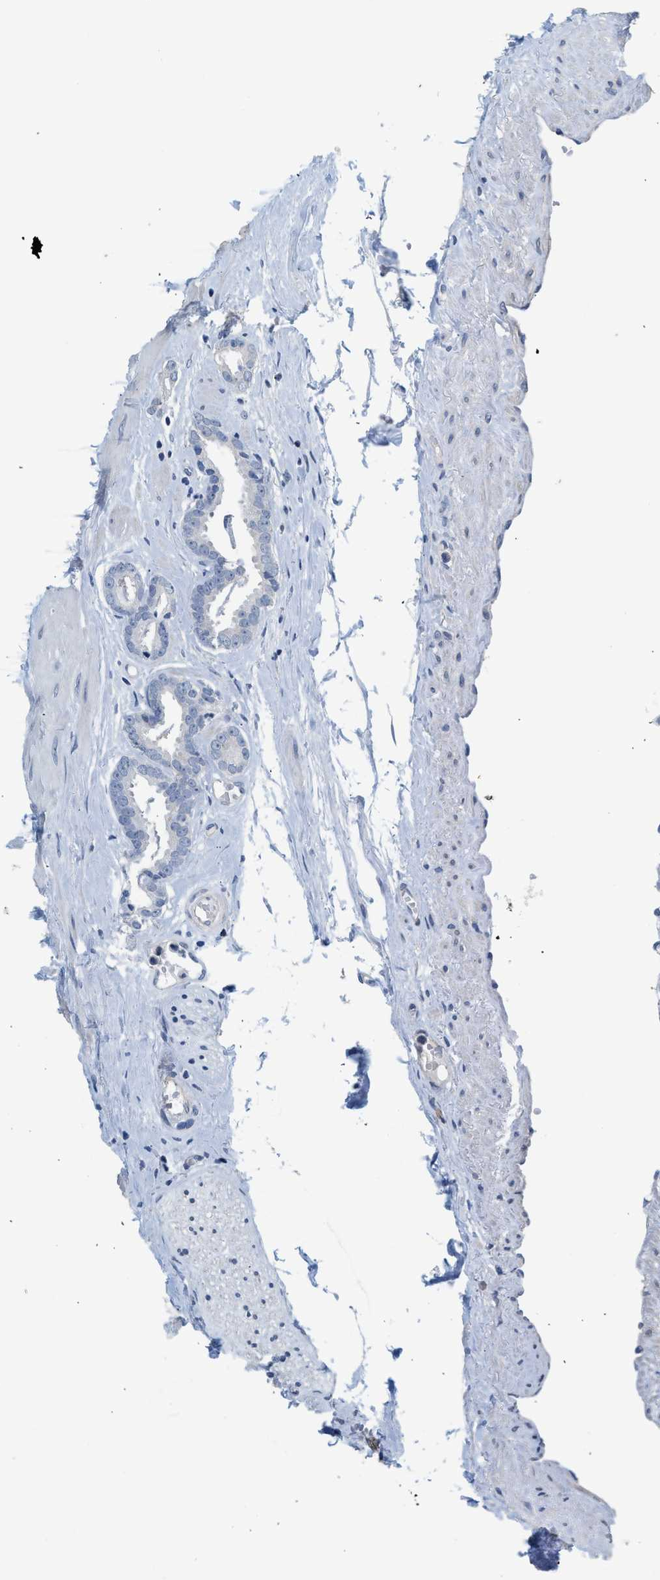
{"staining": {"intensity": "negative", "quantity": "none", "location": "none"}, "tissue": "prostate cancer", "cell_type": "Tumor cells", "image_type": "cancer", "snomed": [{"axis": "morphology", "description": "Adenocarcinoma, Low grade"}, {"axis": "topography", "description": "Prostate"}], "caption": "This is an immunohistochemistry micrograph of human prostate cancer (low-grade adenocarcinoma). There is no positivity in tumor cells.", "gene": "CSF3R", "patient": {"sex": "male", "age": 53}}